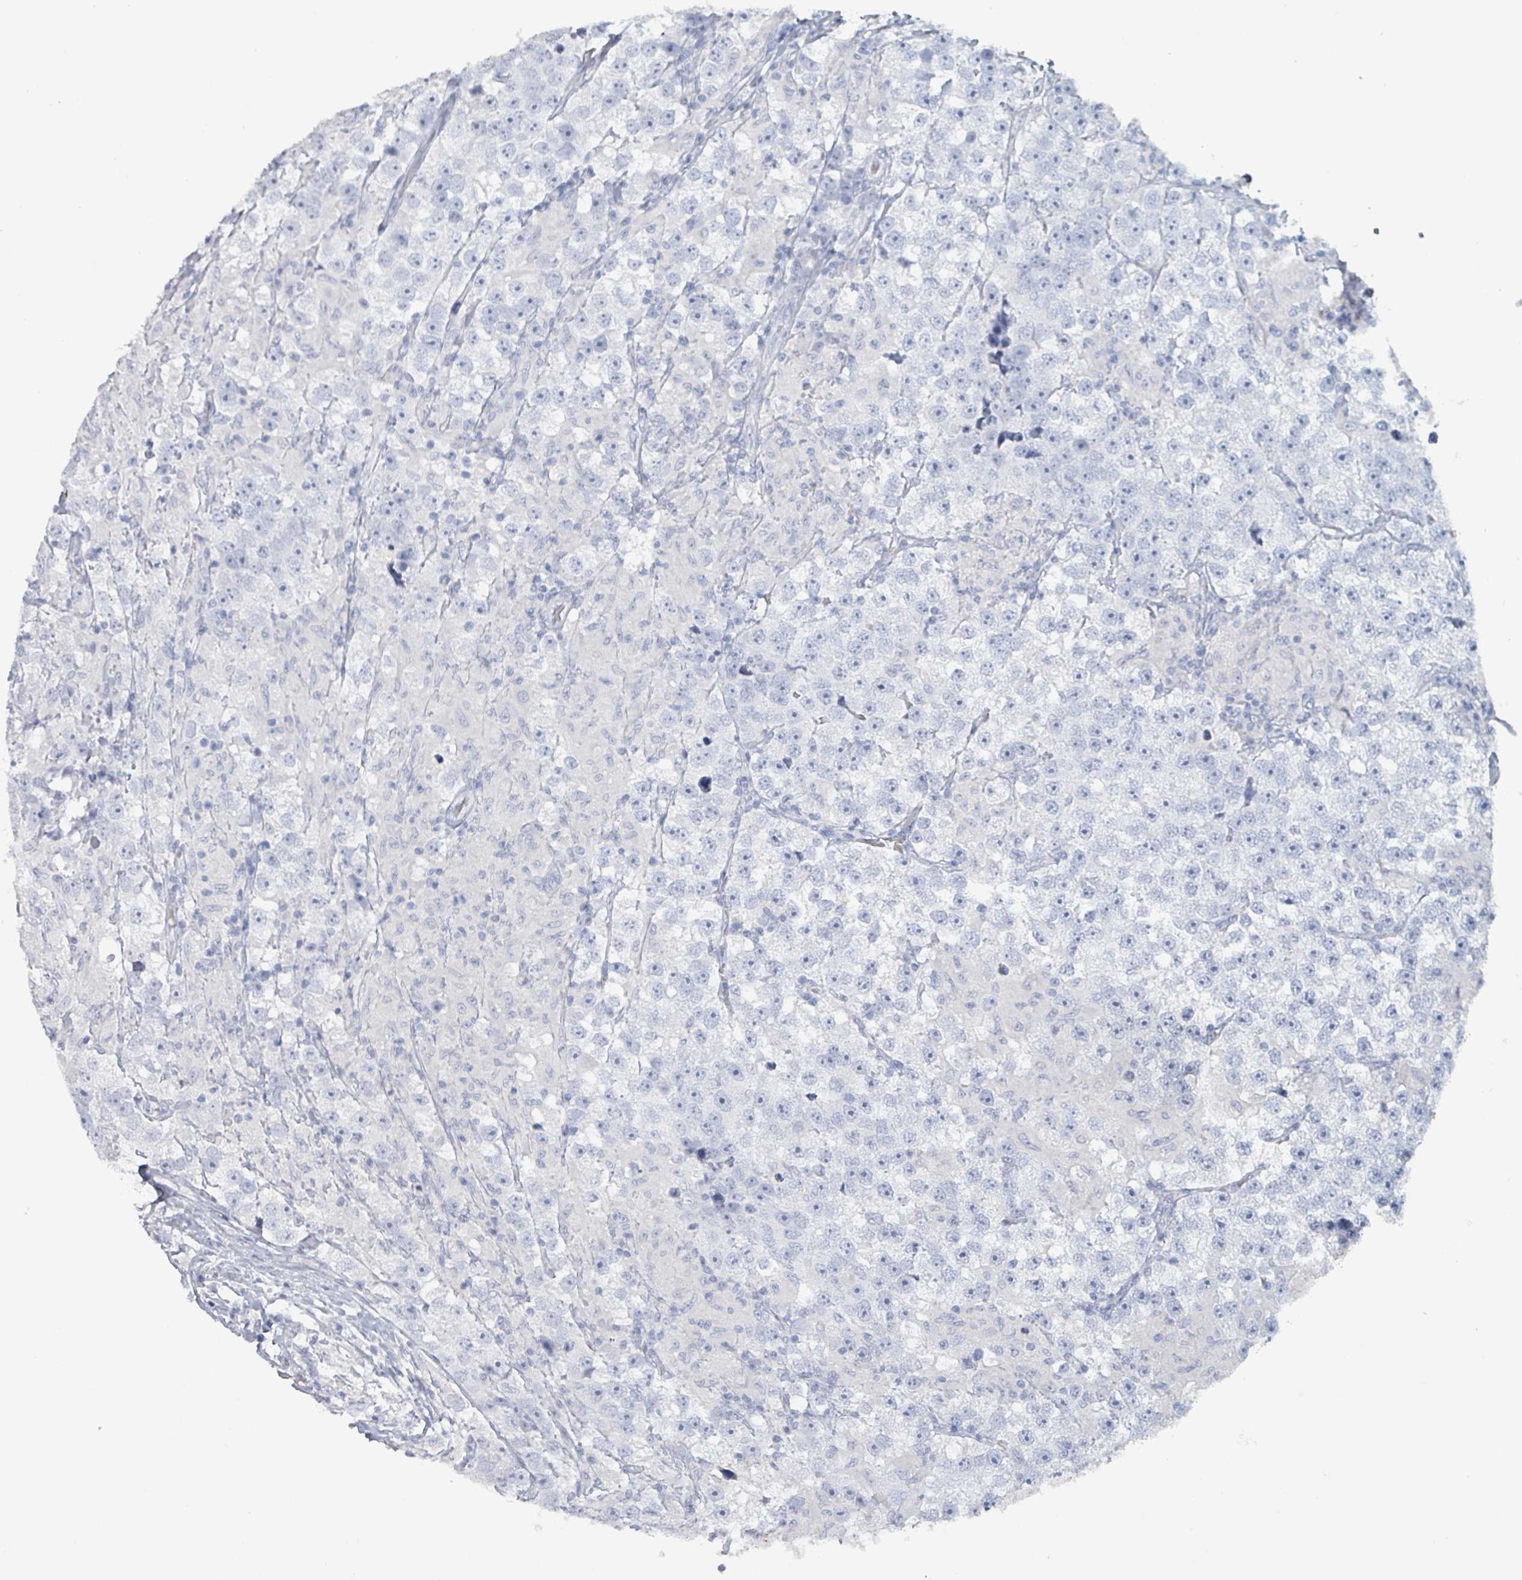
{"staining": {"intensity": "negative", "quantity": "none", "location": "none"}, "tissue": "testis cancer", "cell_type": "Tumor cells", "image_type": "cancer", "snomed": [{"axis": "morphology", "description": "Seminoma, NOS"}, {"axis": "topography", "description": "Testis"}], "caption": "High magnification brightfield microscopy of testis seminoma stained with DAB (3,3'-diaminobenzidine) (brown) and counterstained with hematoxylin (blue): tumor cells show no significant expression.", "gene": "VPS13D", "patient": {"sex": "male", "age": 46}}